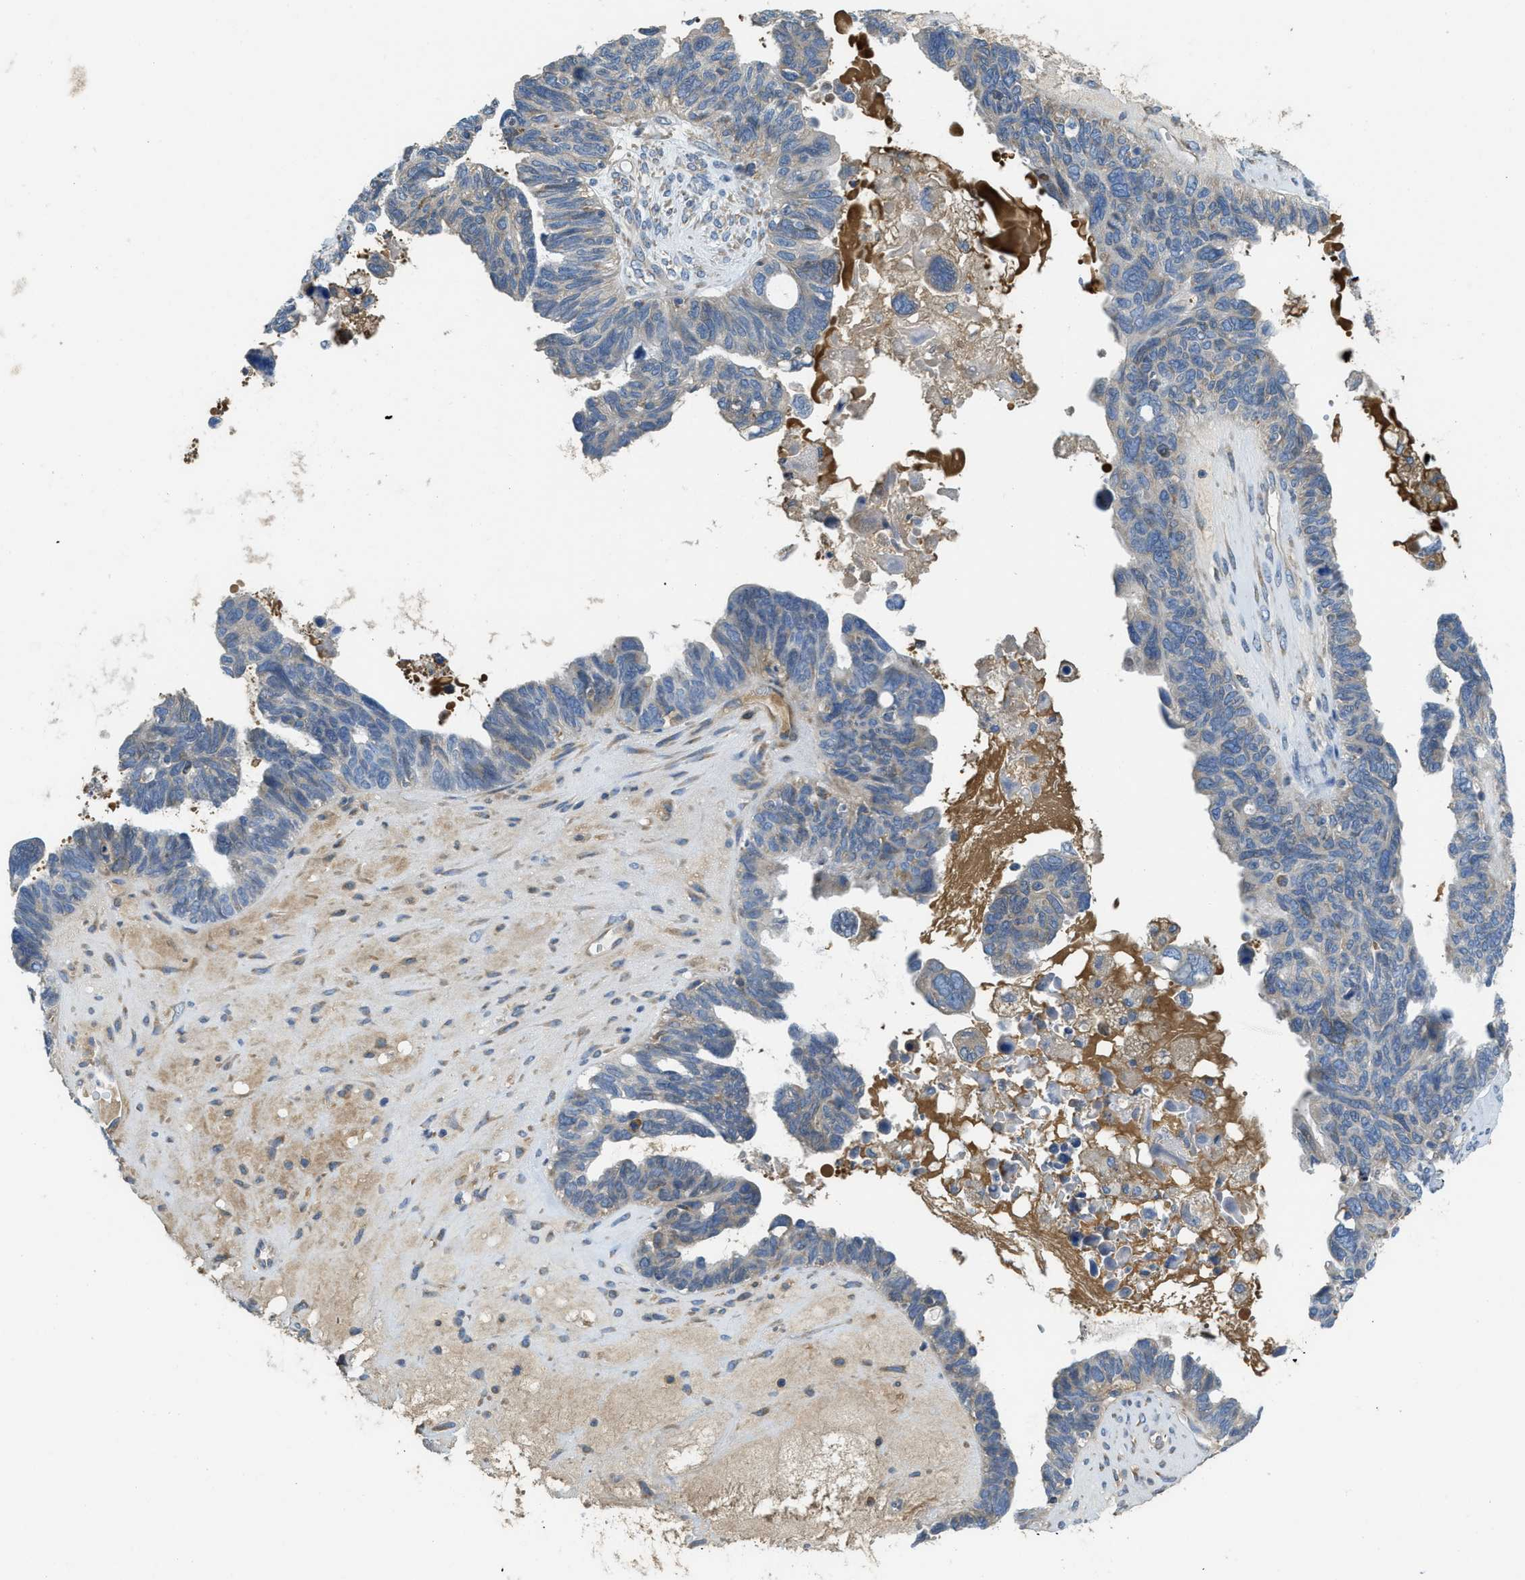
{"staining": {"intensity": "negative", "quantity": "none", "location": "none"}, "tissue": "ovarian cancer", "cell_type": "Tumor cells", "image_type": "cancer", "snomed": [{"axis": "morphology", "description": "Cystadenocarcinoma, serous, NOS"}, {"axis": "topography", "description": "Ovary"}], "caption": "Photomicrograph shows no significant protein positivity in tumor cells of ovarian cancer (serous cystadenocarcinoma).", "gene": "SSR1", "patient": {"sex": "female", "age": 79}}